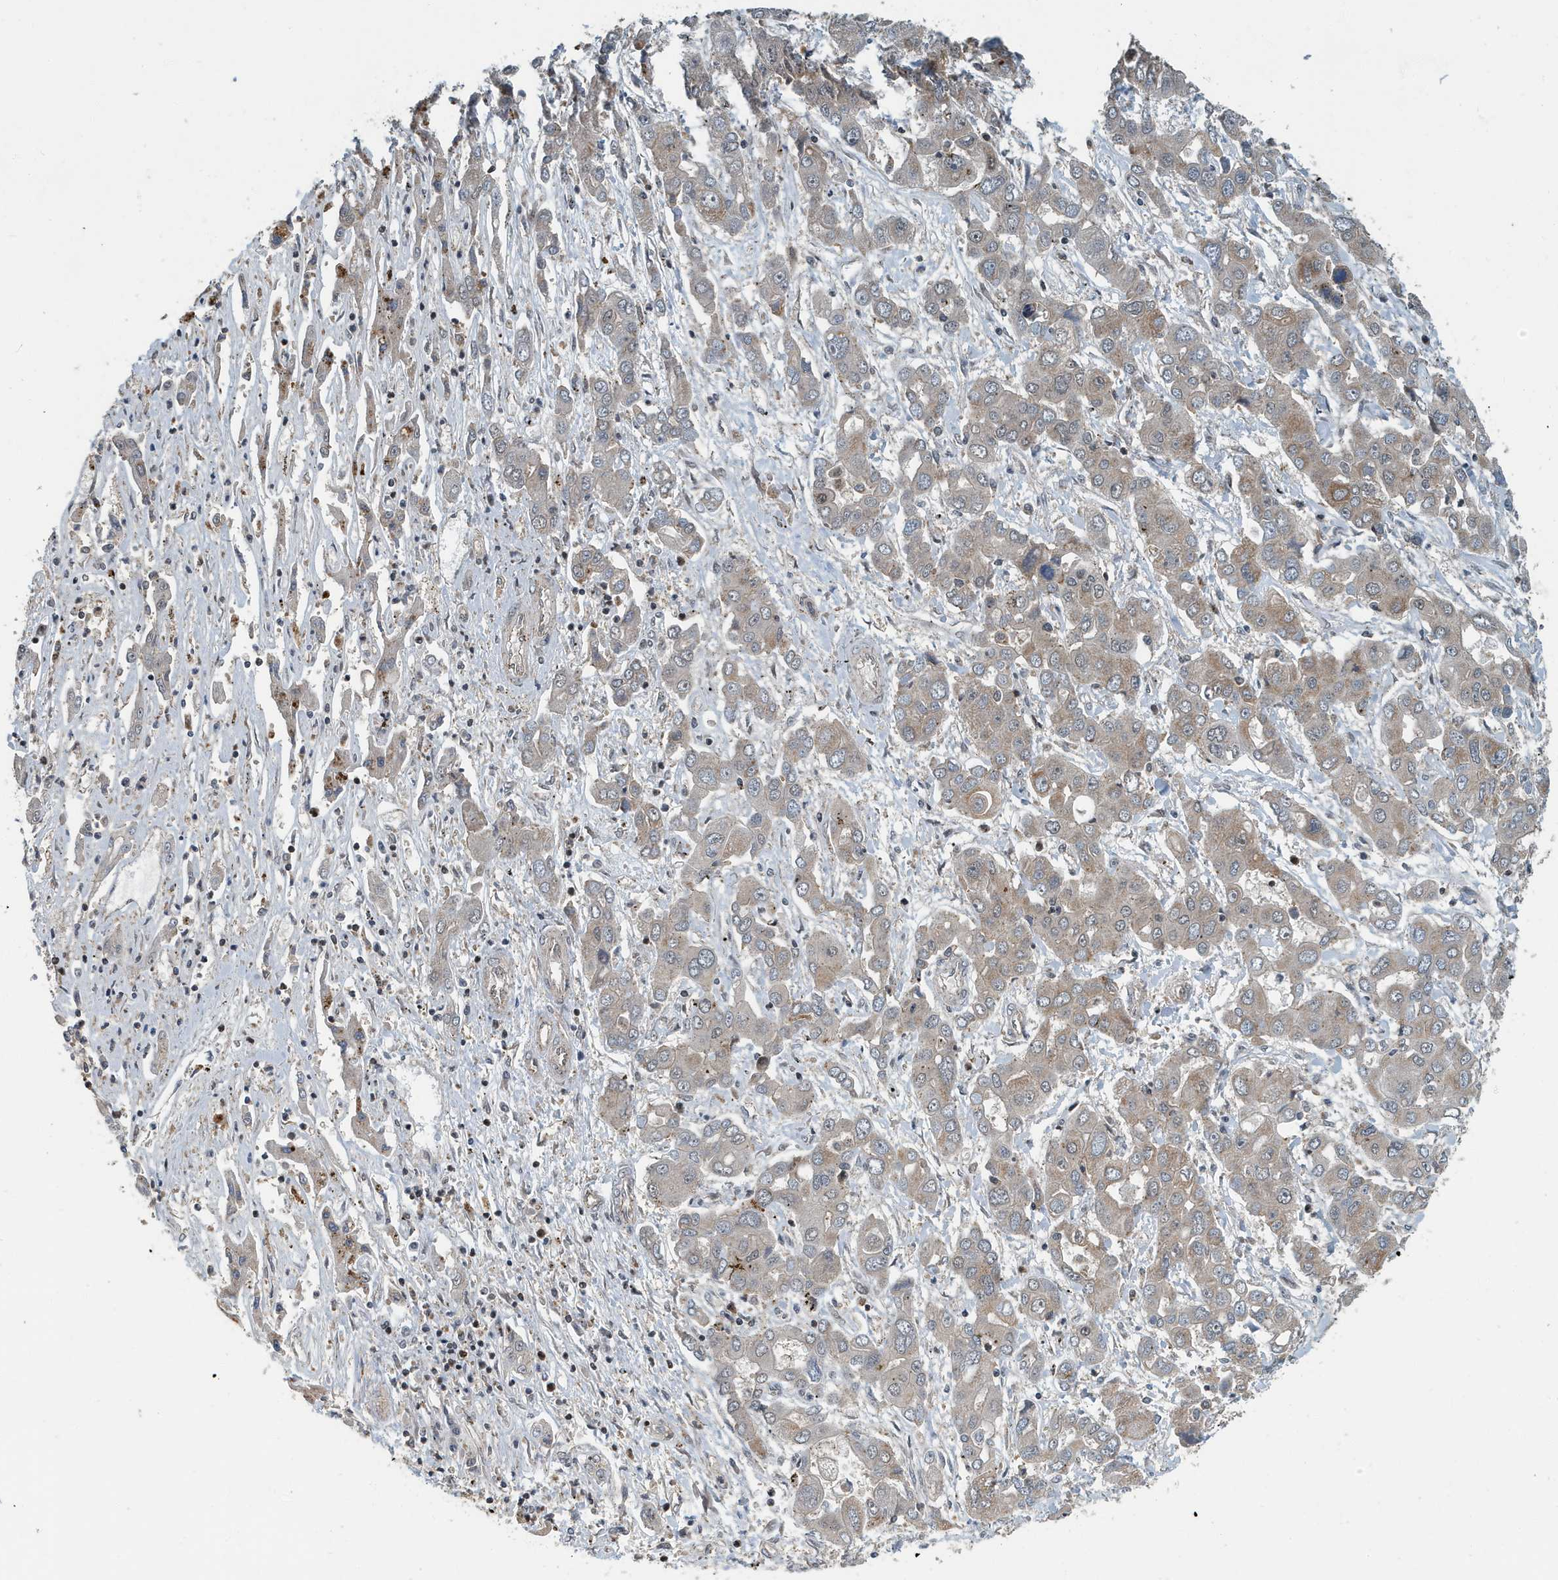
{"staining": {"intensity": "weak", "quantity": "<25%", "location": "cytoplasmic/membranous"}, "tissue": "liver cancer", "cell_type": "Tumor cells", "image_type": "cancer", "snomed": [{"axis": "morphology", "description": "Cholangiocarcinoma"}, {"axis": "topography", "description": "Liver"}], "caption": "High power microscopy histopathology image of an IHC histopathology image of liver cholangiocarcinoma, revealing no significant staining in tumor cells.", "gene": "KIF15", "patient": {"sex": "male", "age": 67}}